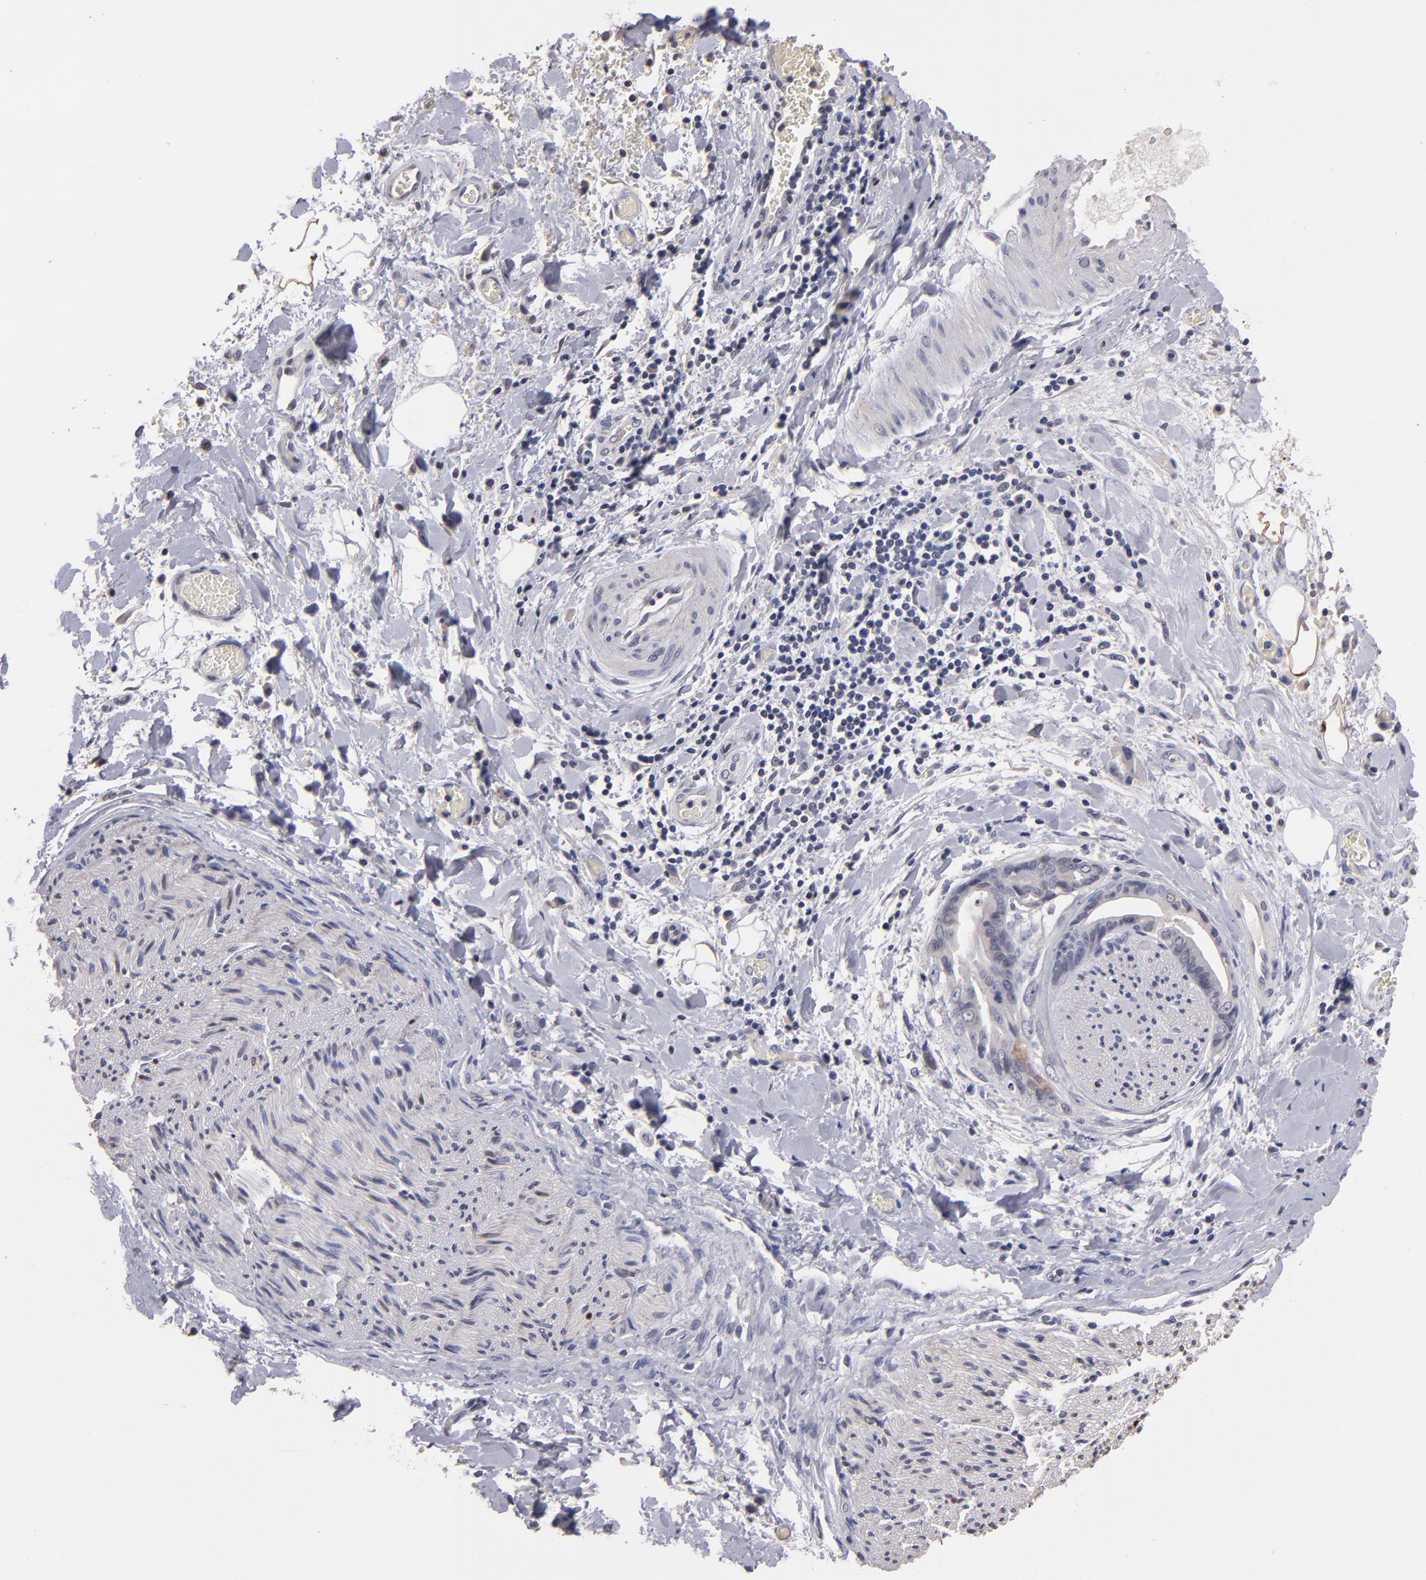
{"staining": {"intensity": "weak", "quantity": "<25%", "location": "cytoplasmic/membranous"}, "tissue": "liver cancer", "cell_type": "Tumor cells", "image_type": "cancer", "snomed": [{"axis": "morphology", "description": "Cholangiocarcinoma"}, {"axis": "topography", "description": "Liver"}], "caption": "The immunohistochemistry image has no significant expression in tumor cells of liver cancer (cholangiocarcinoma) tissue. The staining is performed using DAB brown chromogen with nuclei counter-stained in using hematoxylin.", "gene": "S100A1", "patient": {"sex": "male", "age": 58}}